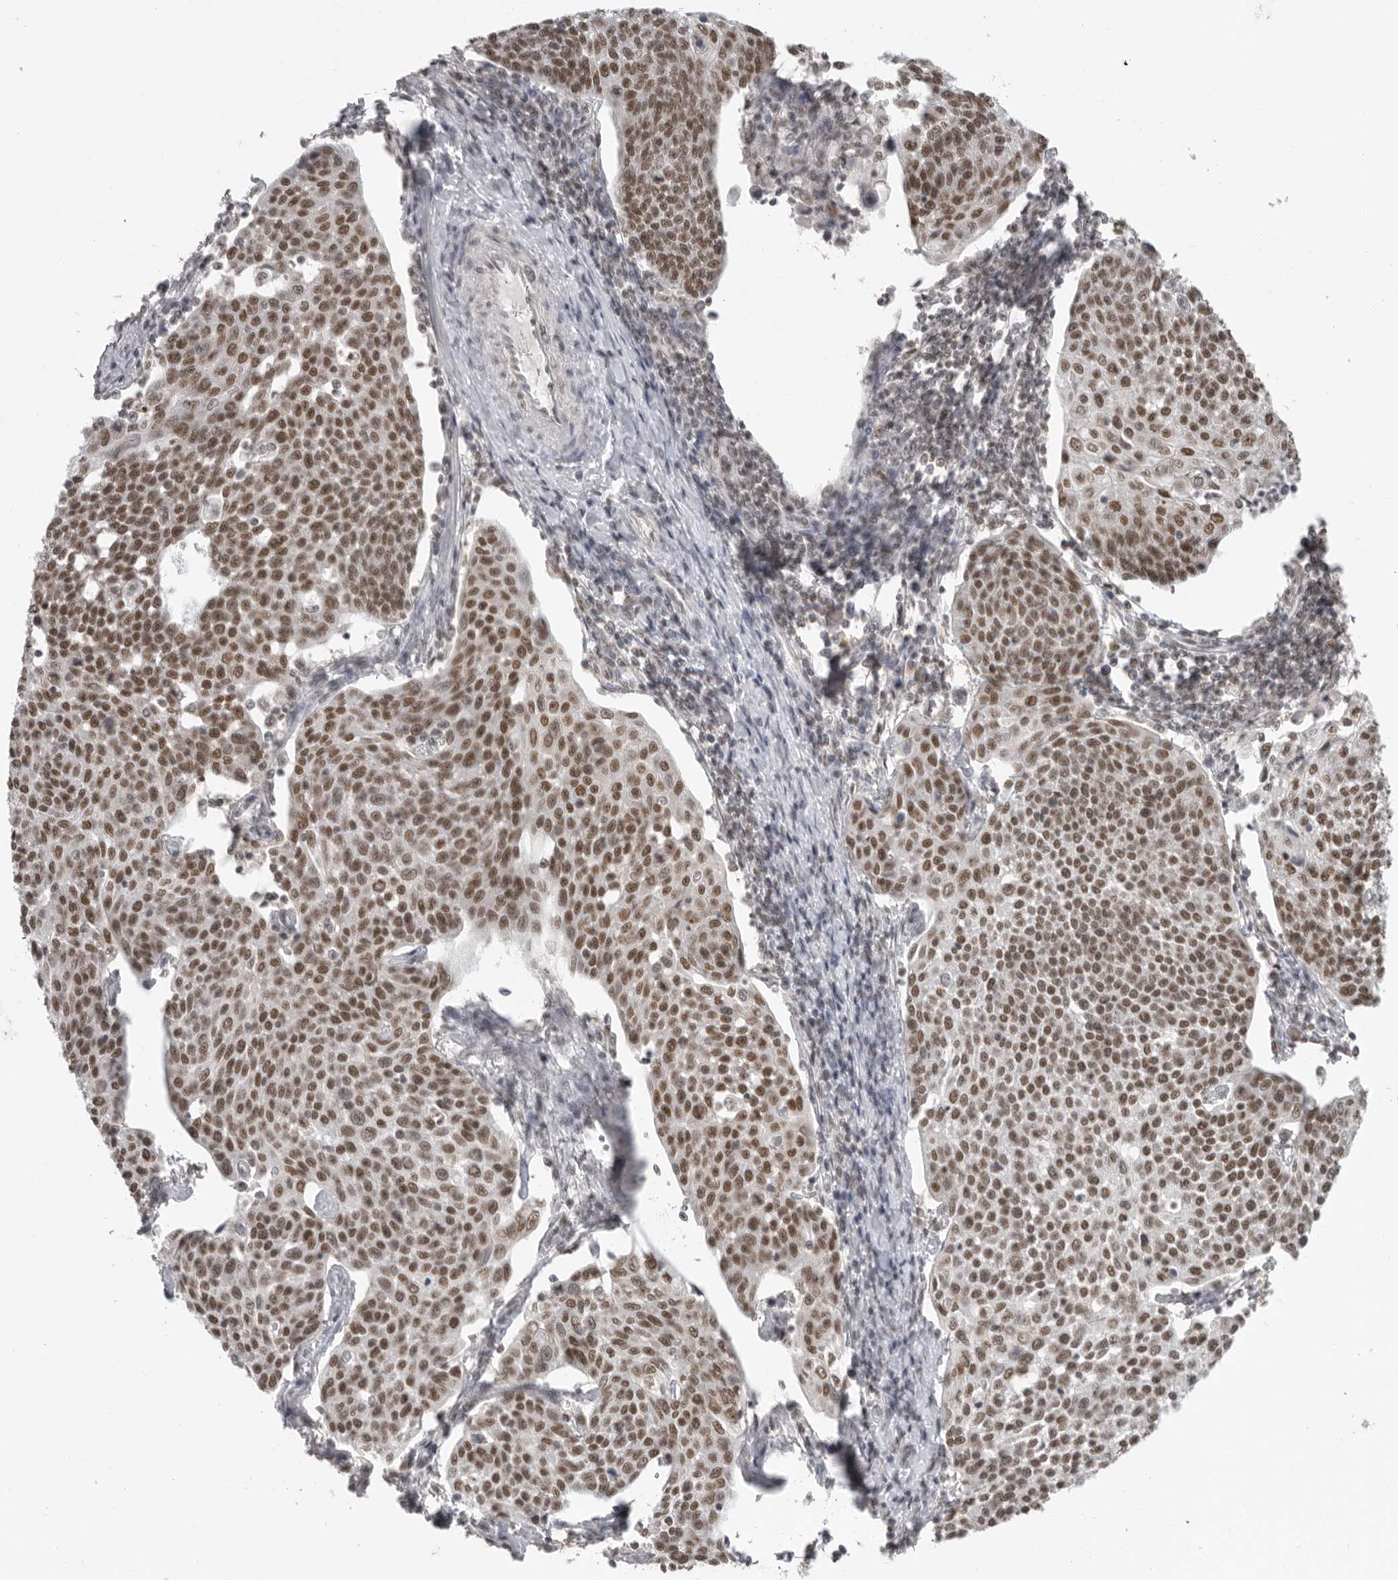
{"staining": {"intensity": "moderate", "quantity": ">75%", "location": "nuclear"}, "tissue": "cervical cancer", "cell_type": "Tumor cells", "image_type": "cancer", "snomed": [{"axis": "morphology", "description": "Squamous cell carcinoma, NOS"}, {"axis": "topography", "description": "Cervix"}], "caption": "Cervical cancer (squamous cell carcinoma) stained for a protein (brown) exhibits moderate nuclear positive positivity in approximately >75% of tumor cells.", "gene": "RPA2", "patient": {"sex": "female", "age": 34}}